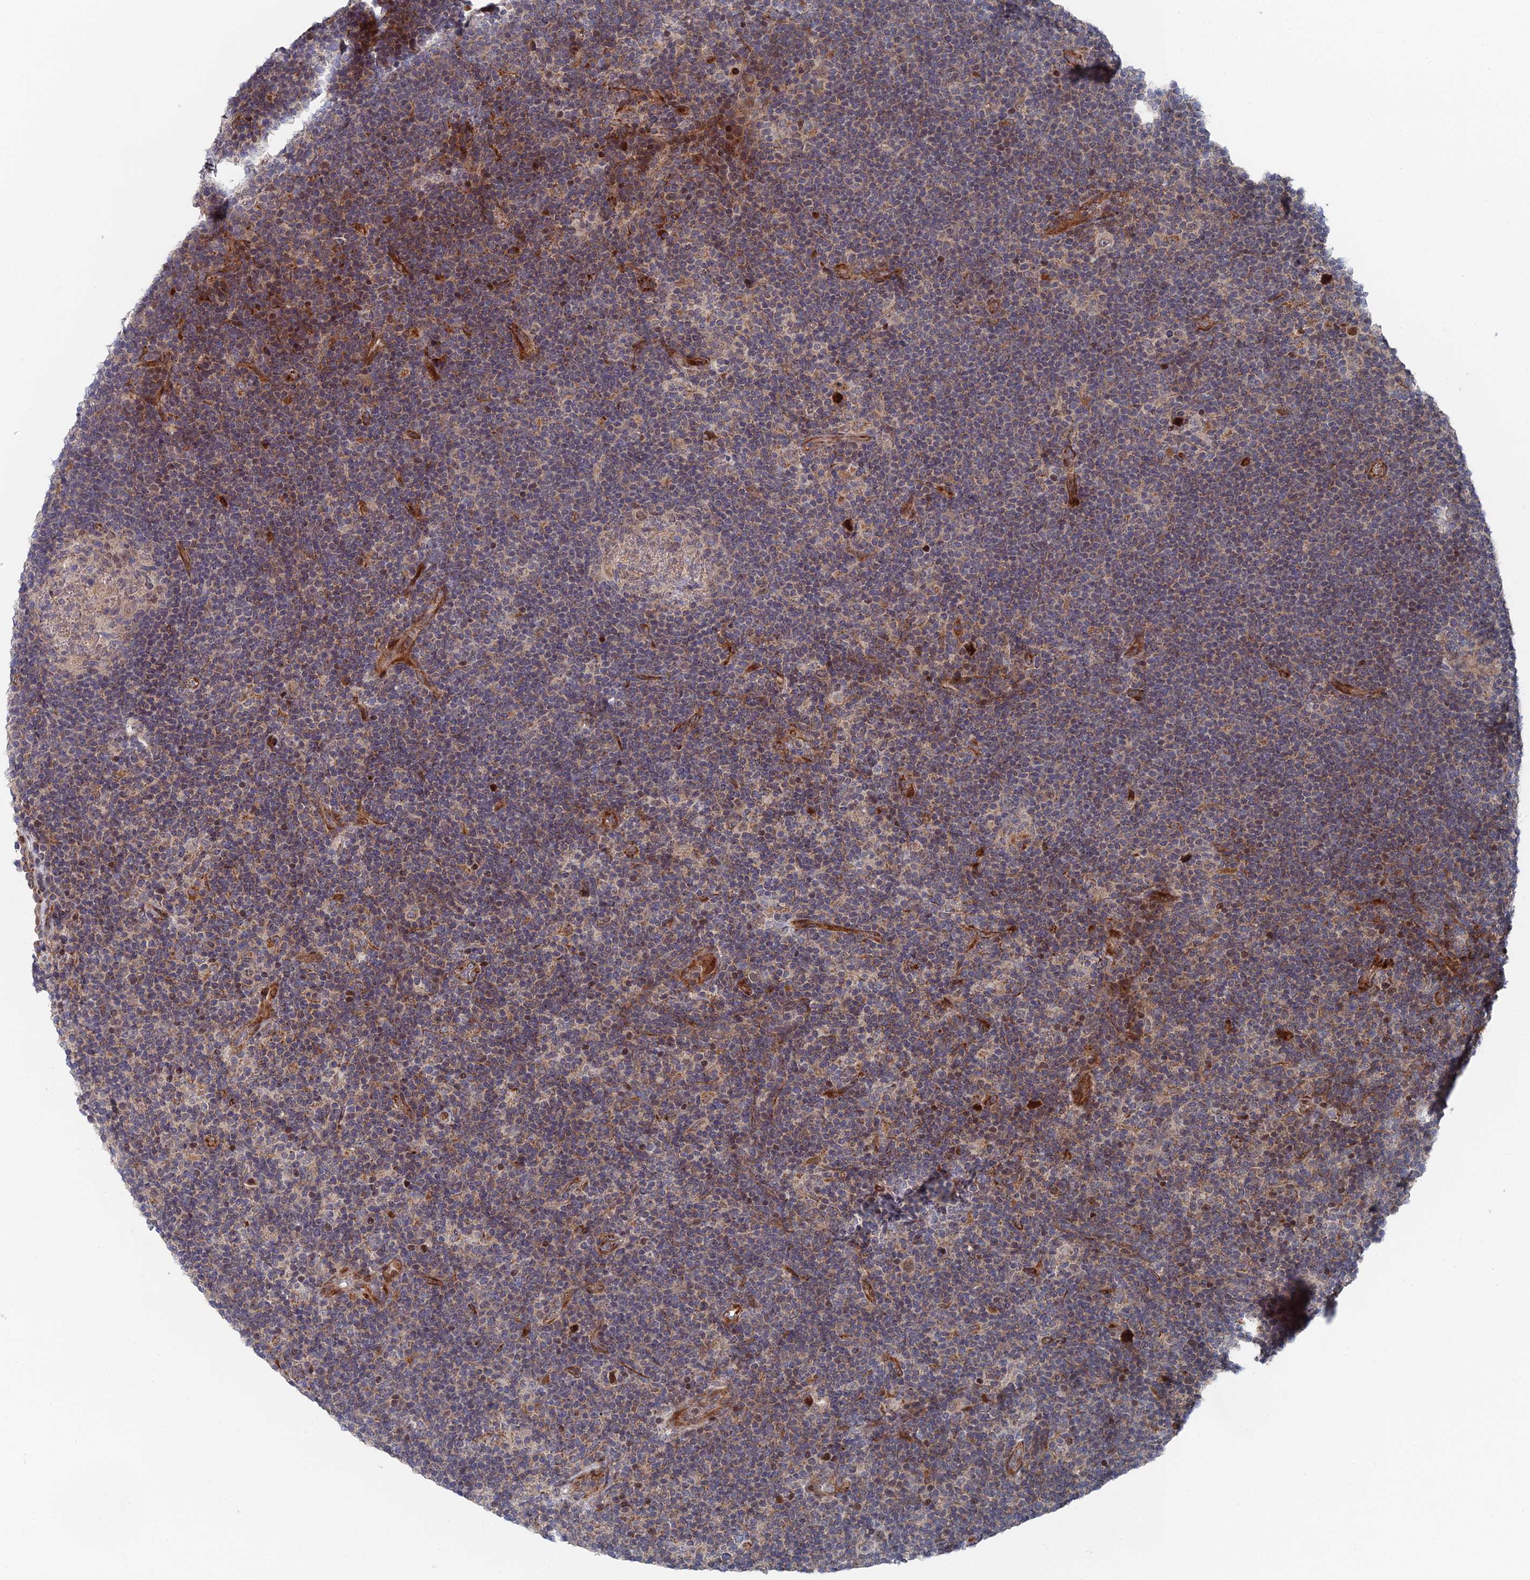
{"staining": {"intensity": "moderate", "quantity": "<25%", "location": "cytoplasmic/membranous"}, "tissue": "lymphoma", "cell_type": "Tumor cells", "image_type": "cancer", "snomed": [{"axis": "morphology", "description": "Hodgkin's disease, NOS"}, {"axis": "topography", "description": "Lymph node"}], "caption": "Human Hodgkin's disease stained for a protein (brown) shows moderate cytoplasmic/membranous positive positivity in about <25% of tumor cells.", "gene": "GTF2IRD1", "patient": {"sex": "female", "age": 57}}